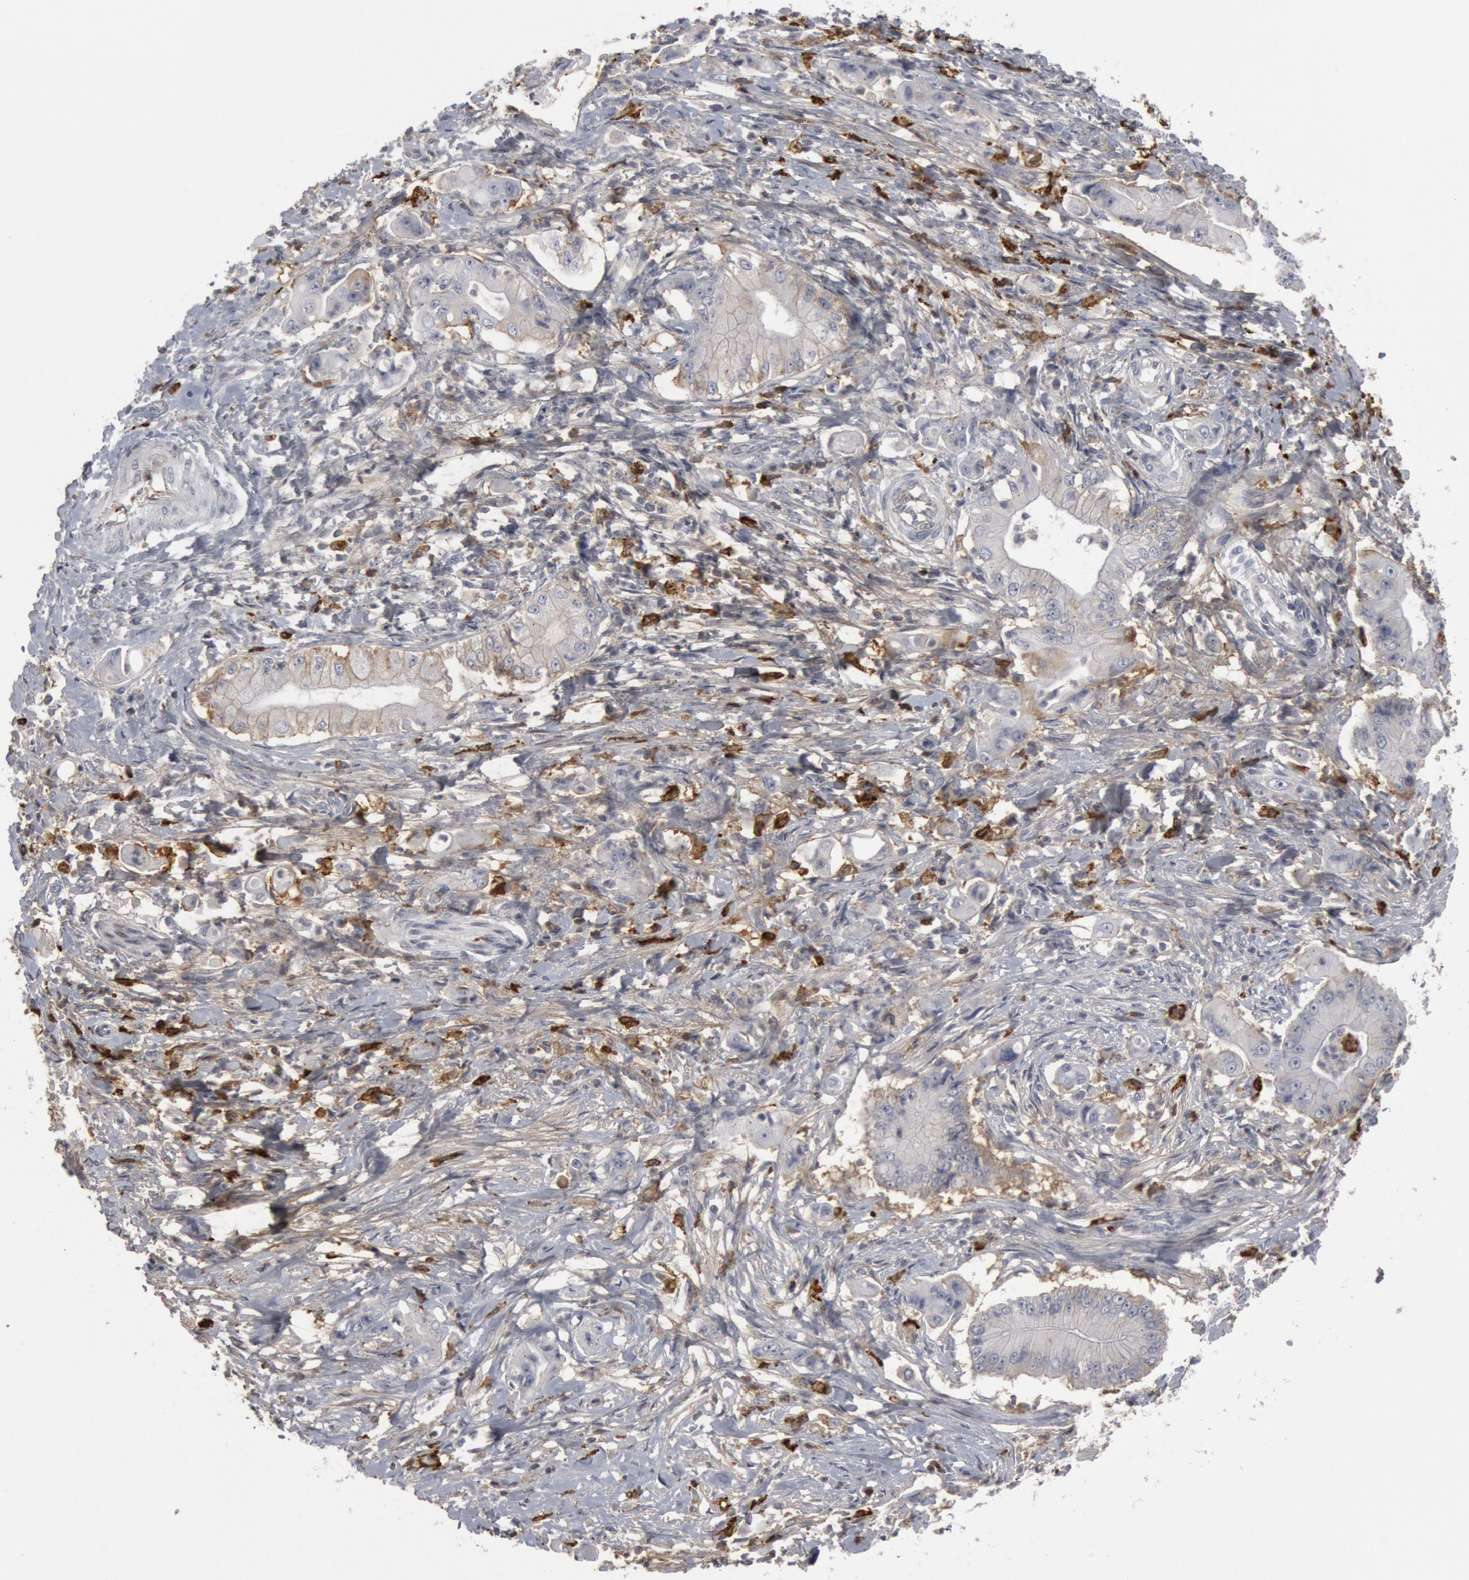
{"staining": {"intensity": "negative", "quantity": "none", "location": "none"}, "tissue": "pancreatic cancer", "cell_type": "Tumor cells", "image_type": "cancer", "snomed": [{"axis": "morphology", "description": "Adenocarcinoma, NOS"}, {"axis": "topography", "description": "Pancreas"}], "caption": "Human pancreatic cancer stained for a protein using immunohistochemistry (IHC) exhibits no staining in tumor cells.", "gene": "C1QC", "patient": {"sex": "male", "age": 62}}